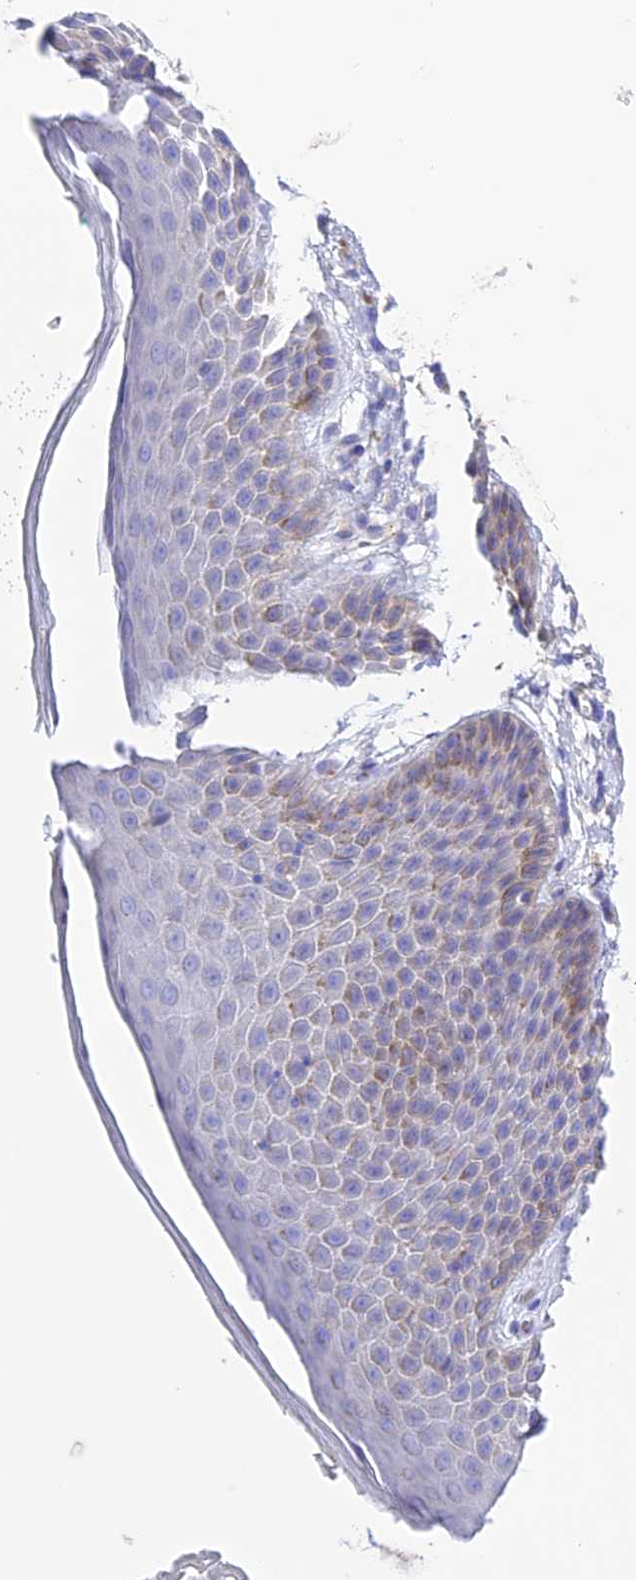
{"staining": {"intensity": "negative", "quantity": "none", "location": "none"}, "tissue": "skin", "cell_type": "Epidermal cells", "image_type": "normal", "snomed": [{"axis": "morphology", "description": "Normal tissue, NOS"}, {"axis": "topography", "description": "Anal"}], "caption": "Histopathology image shows no protein positivity in epidermal cells of unremarkable skin. Brightfield microscopy of immunohistochemistry stained with DAB (brown) and hematoxylin (blue), captured at high magnification.", "gene": "CHSY3", "patient": {"sex": "male", "age": 74}}